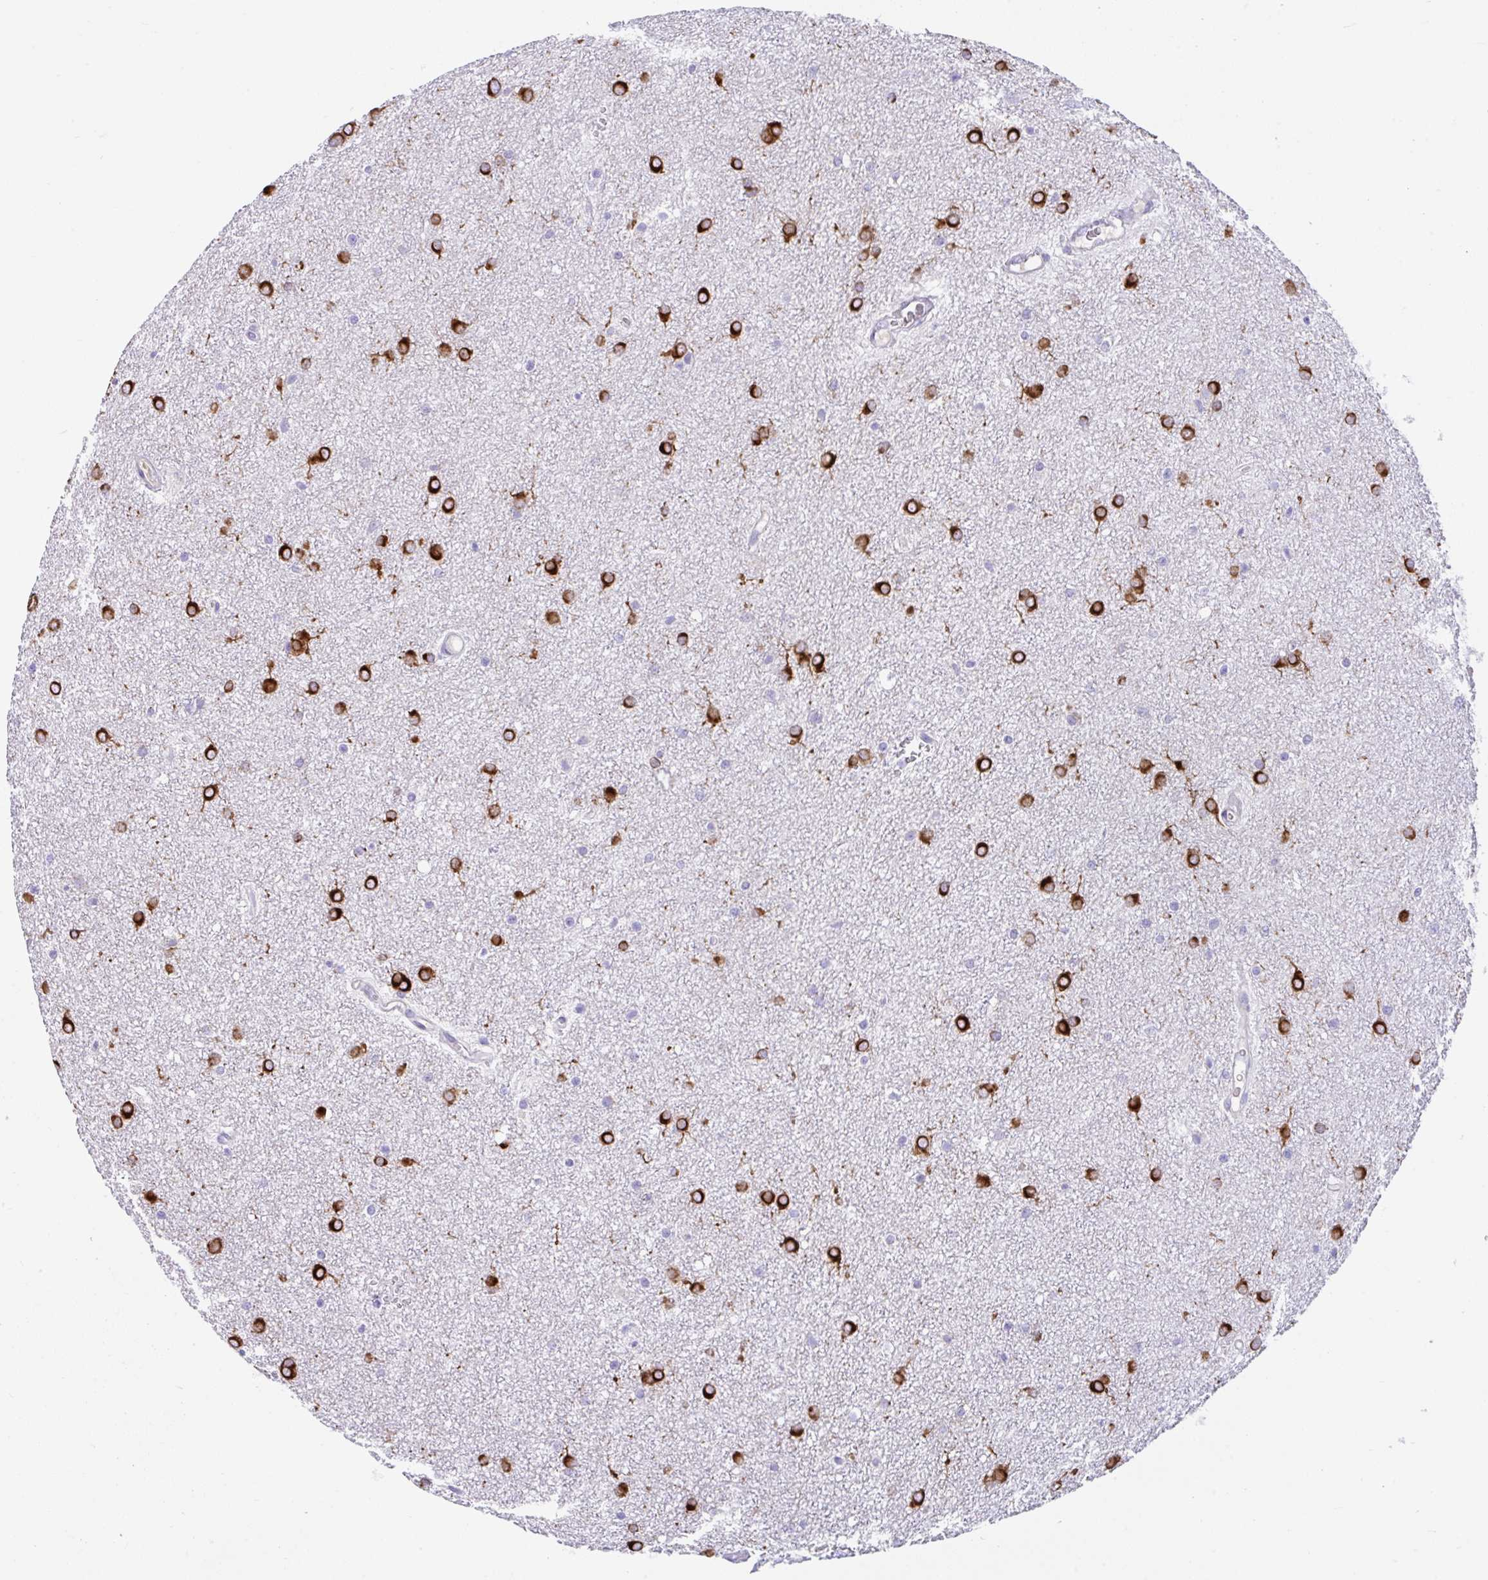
{"staining": {"intensity": "strong", "quantity": "25%-75%", "location": "cytoplasmic/membranous"}, "tissue": "glioma", "cell_type": "Tumor cells", "image_type": "cancer", "snomed": [{"axis": "morphology", "description": "Glioma, malignant, Low grade"}, {"axis": "topography", "description": "Cerebellum"}], "caption": "About 25%-75% of tumor cells in malignant glioma (low-grade) display strong cytoplasmic/membranous protein staining as visualized by brown immunohistochemical staining.", "gene": "CCSAP", "patient": {"sex": "female", "age": 5}}